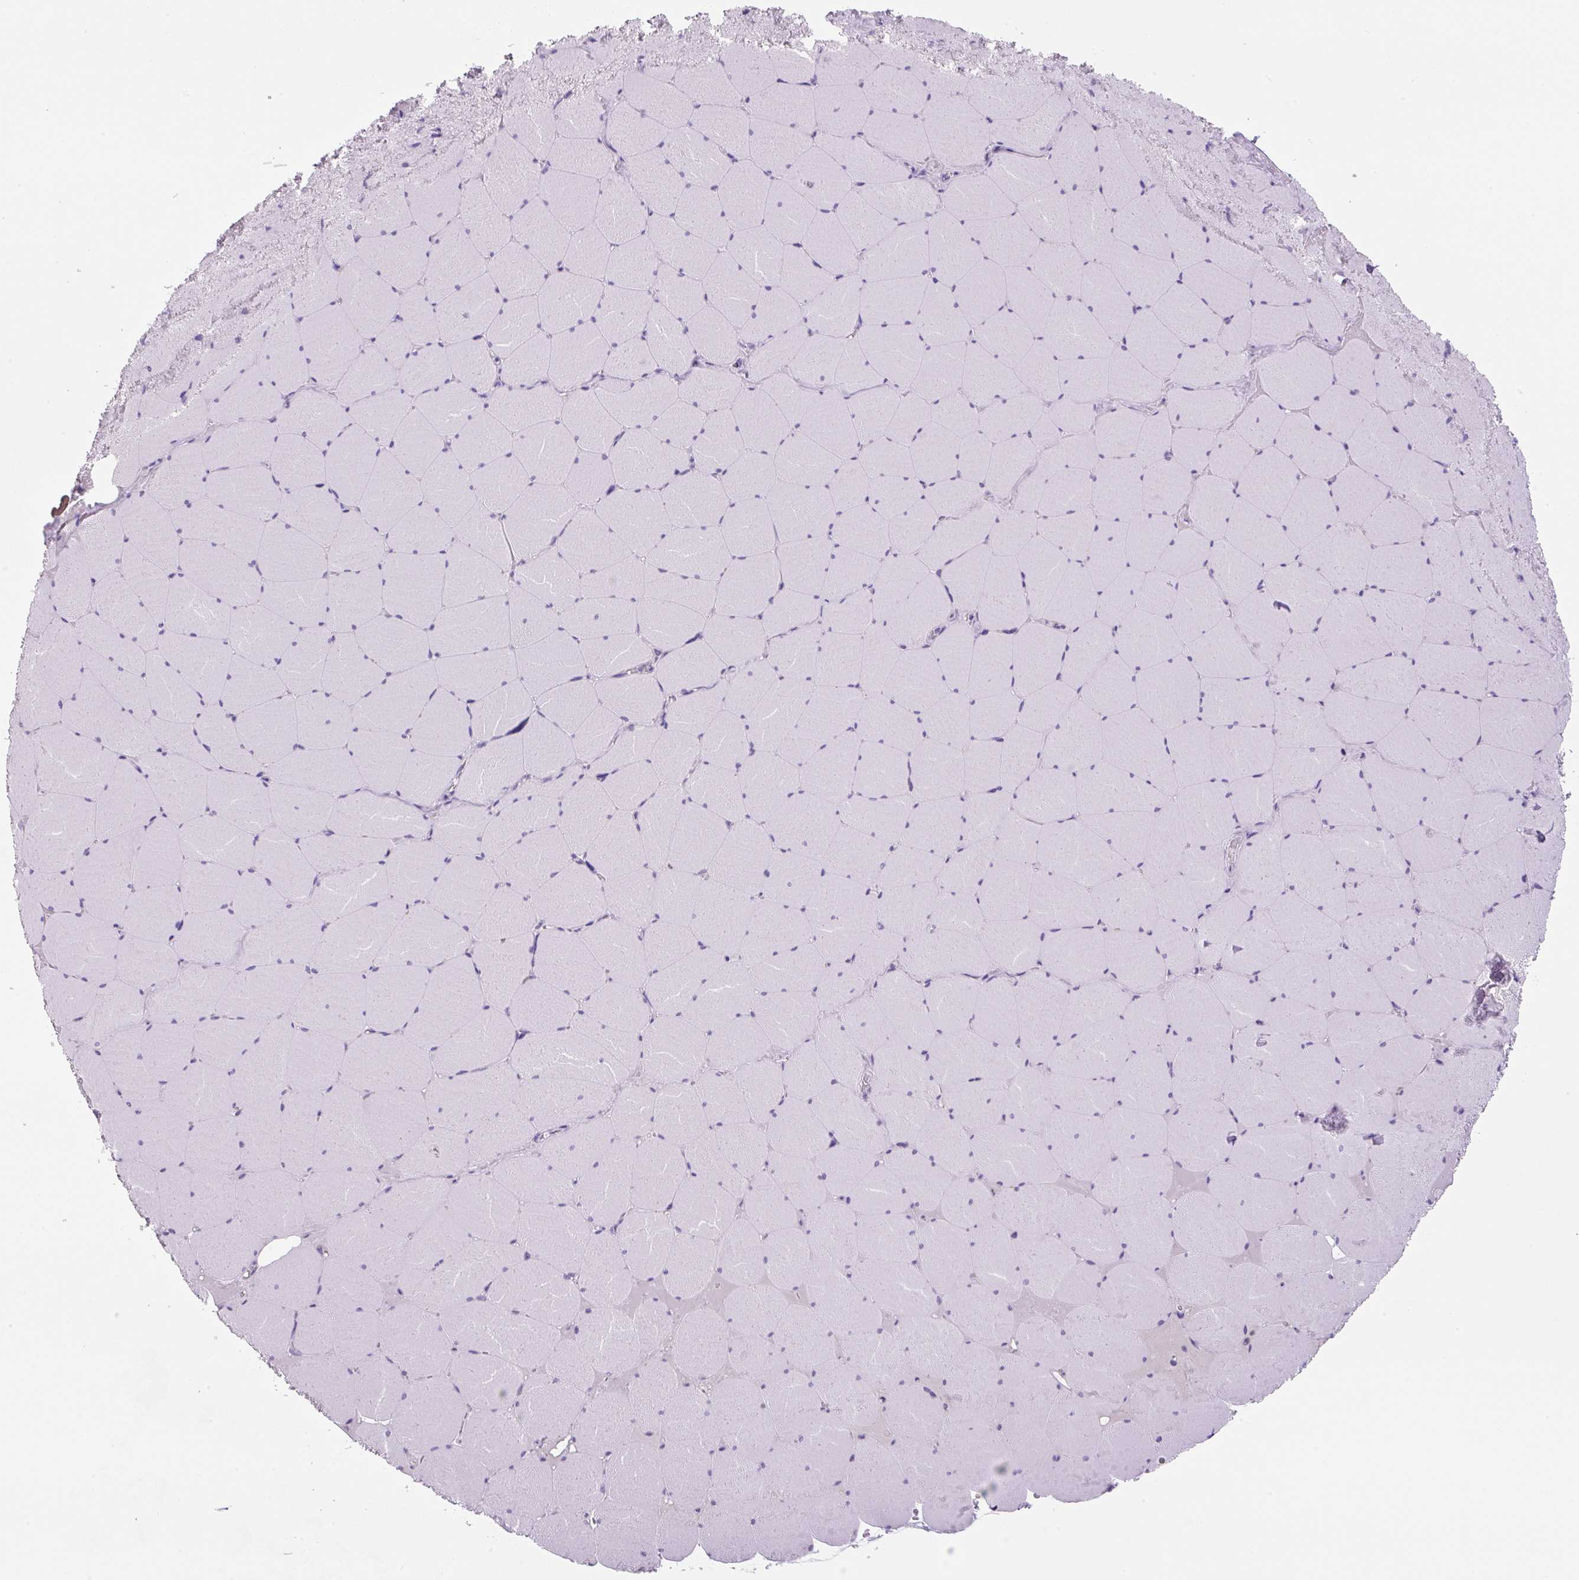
{"staining": {"intensity": "negative", "quantity": "none", "location": "none"}, "tissue": "skeletal muscle", "cell_type": "Myocytes", "image_type": "normal", "snomed": [{"axis": "morphology", "description": "Normal tissue, NOS"}, {"axis": "topography", "description": "Skeletal muscle"}, {"axis": "topography", "description": "Head-Neck"}], "caption": "The photomicrograph displays no significant positivity in myocytes of skeletal muscle. The staining is performed using DAB brown chromogen with nuclei counter-stained in using hematoxylin.", "gene": "FZD5", "patient": {"sex": "male", "age": 66}}